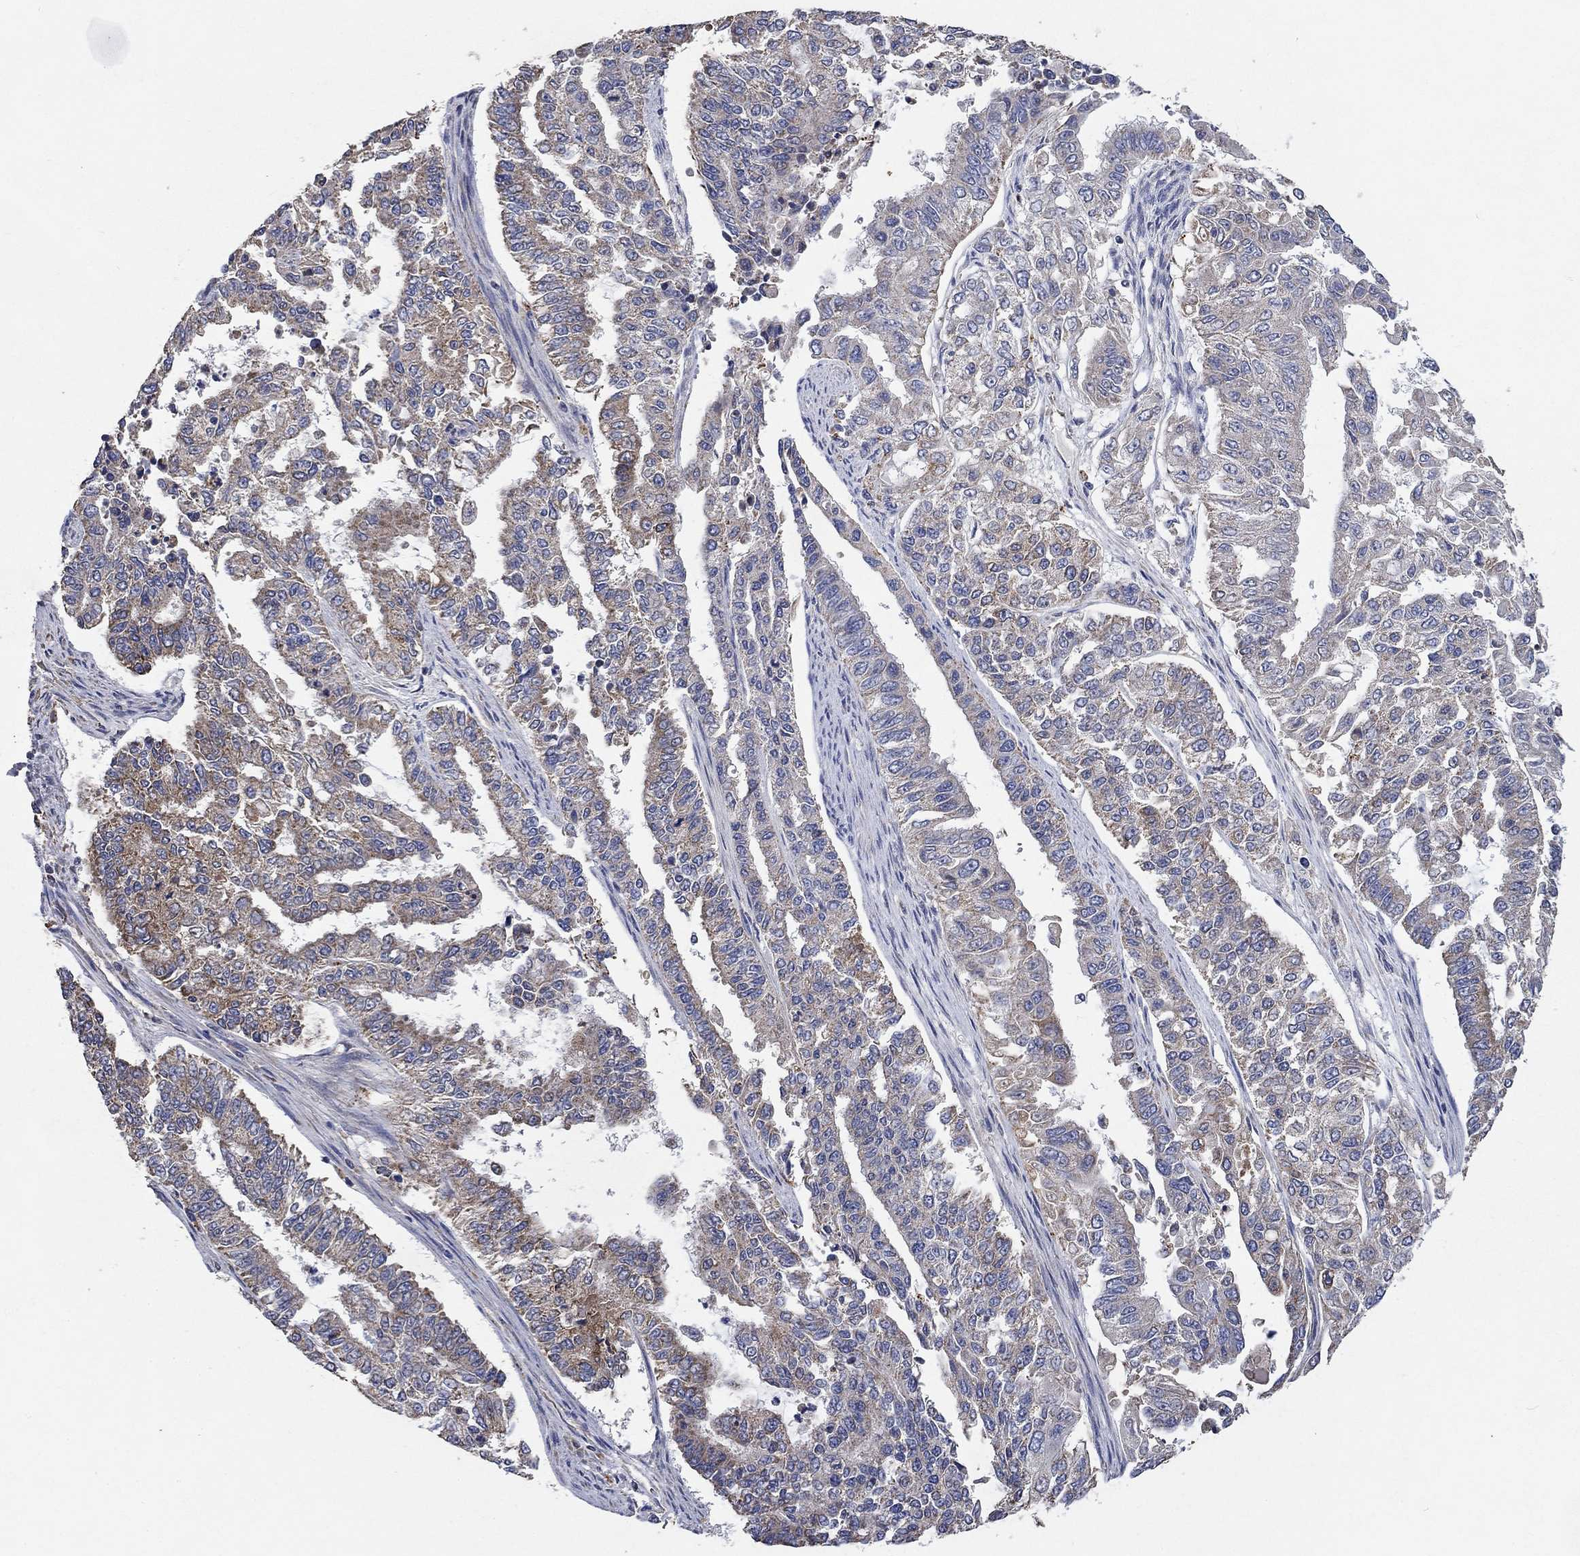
{"staining": {"intensity": "weak", "quantity": "25%-75%", "location": "cytoplasmic/membranous"}, "tissue": "endometrial cancer", "cell_type": "Tumor cells", "image_type": "cancer", "snomed": [{"axis": "morphology", "description": "Adenocarcinoma, NOS"}, {"axis": "topography", "description": "Uterus"}], "caption": "Immunohistochemical staining of human adenocarcinoma (endometrial) demonstrates weak cytoplasmic/membranous protein expression in approximately 25%-75% of tumor cells.", "gene": "UGT8", "patient": {"sex": "female", "age": 59}}